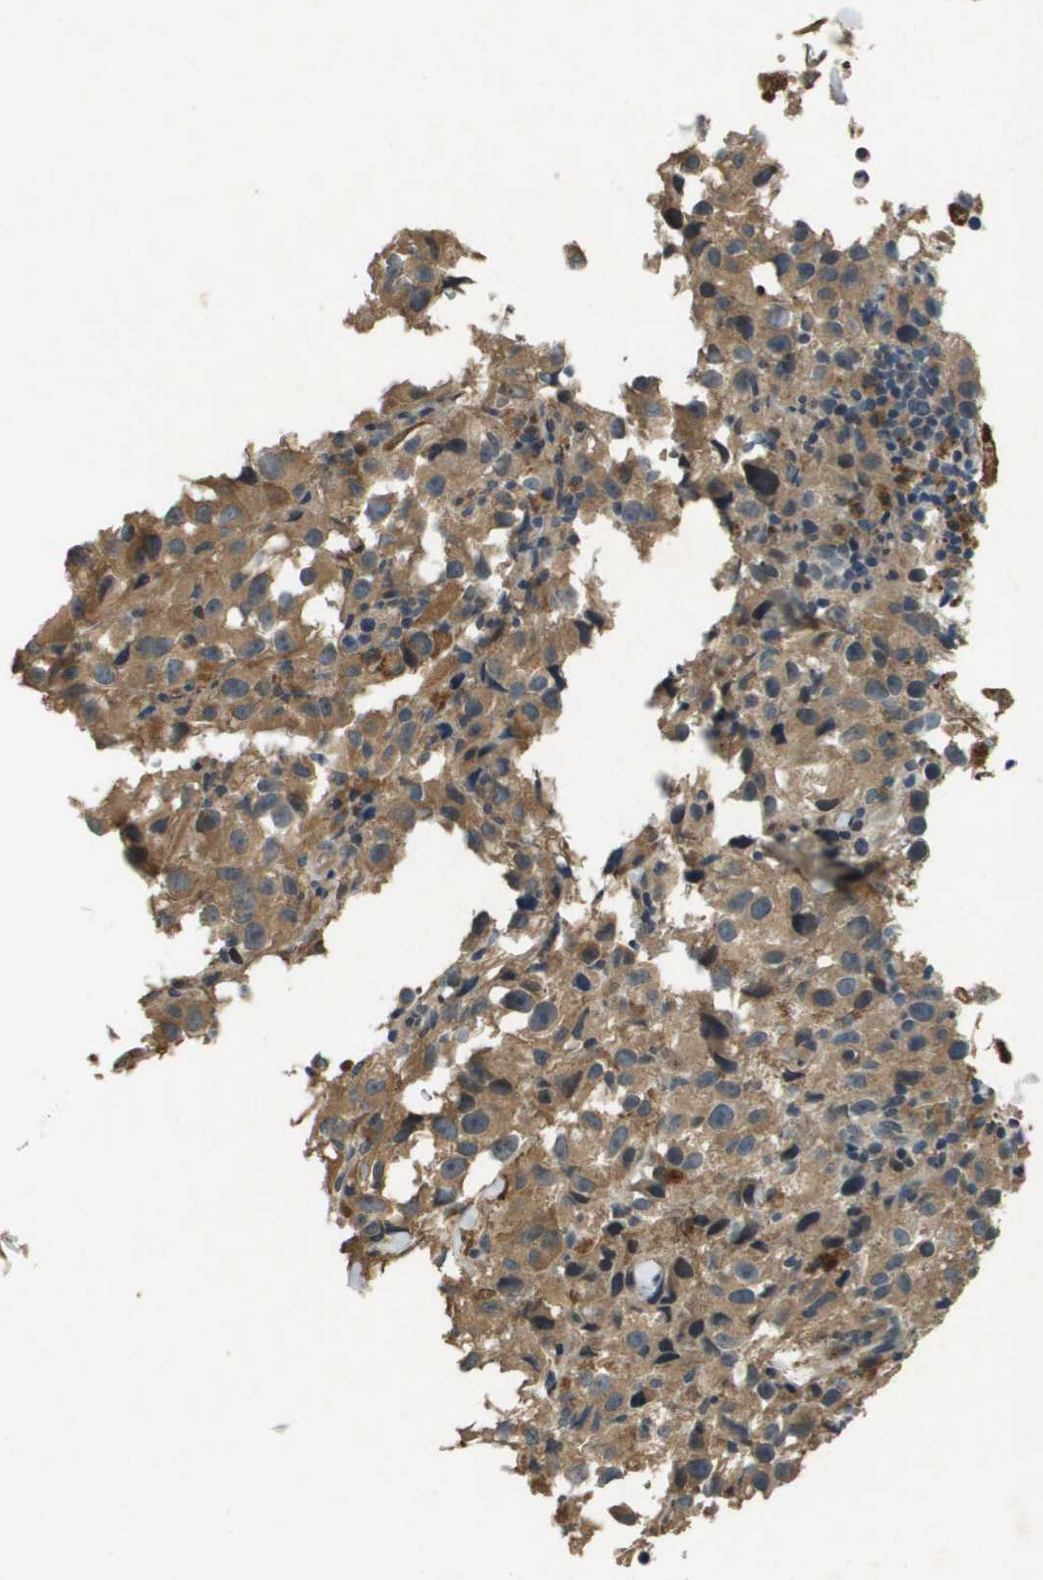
{"staining": {"intensity": "moderate", "quantity": ">75%", "location": "cytoplasmic/membranous"}, "tissue": "melanoma", "cell_type": "Tumor cells", "image_type": "cancer", "snomed": [{"axis": "morphology", "description": "Malignant melanoma, NOS"}, {"axis": "topography", "description": "Skin"}], "caption": "The histopathology image demonstrates a brown stain indicating the presence of a protein in the cytoplasmic/membranous of tumor cells in malignant melanoma. (DAB = brown stain, brightfield microscopy at high magnification).", "gene": "CDKN2C", "patient": {"sex": "female", "age": 104}}